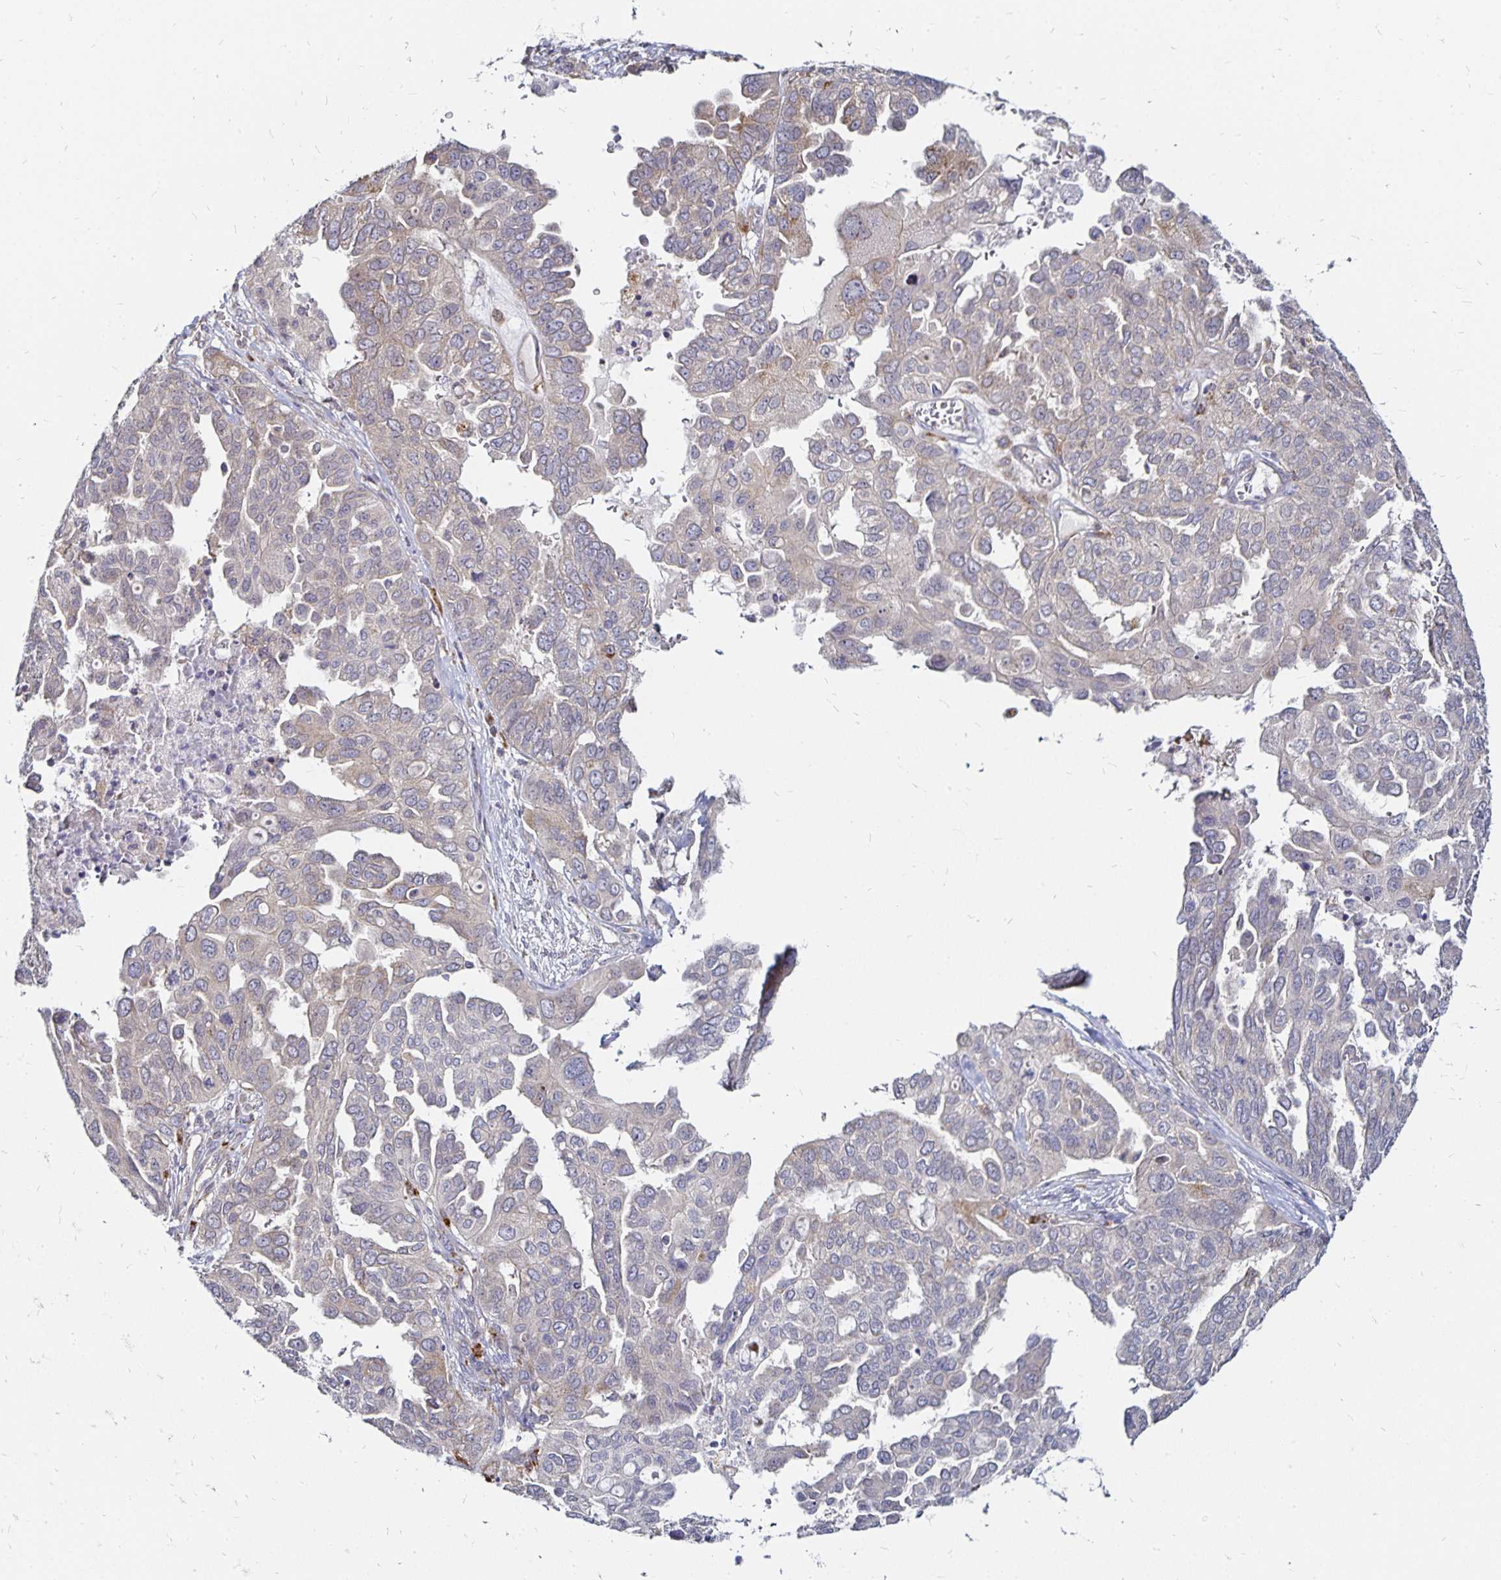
{"staining": {"intensity": "weak", "quantity": "<25%", "location": "cytoplasmic/membranous"}, "tissue": "ovarian cancer", "cell_type": "Tumor cells", "image_type": "cancer", "snomed": [{"axis": "morphology", "description": "Cystadenocarcinoma, serous, NOS"}, {"axis": "topography", "description": "Ovary"}], "caption": "Tumor cells show no significant staining in ovarian serous cystadenocarcinoma.", "gene": "CYP27A1", "patient": {"sex": "female", "age": 53}}